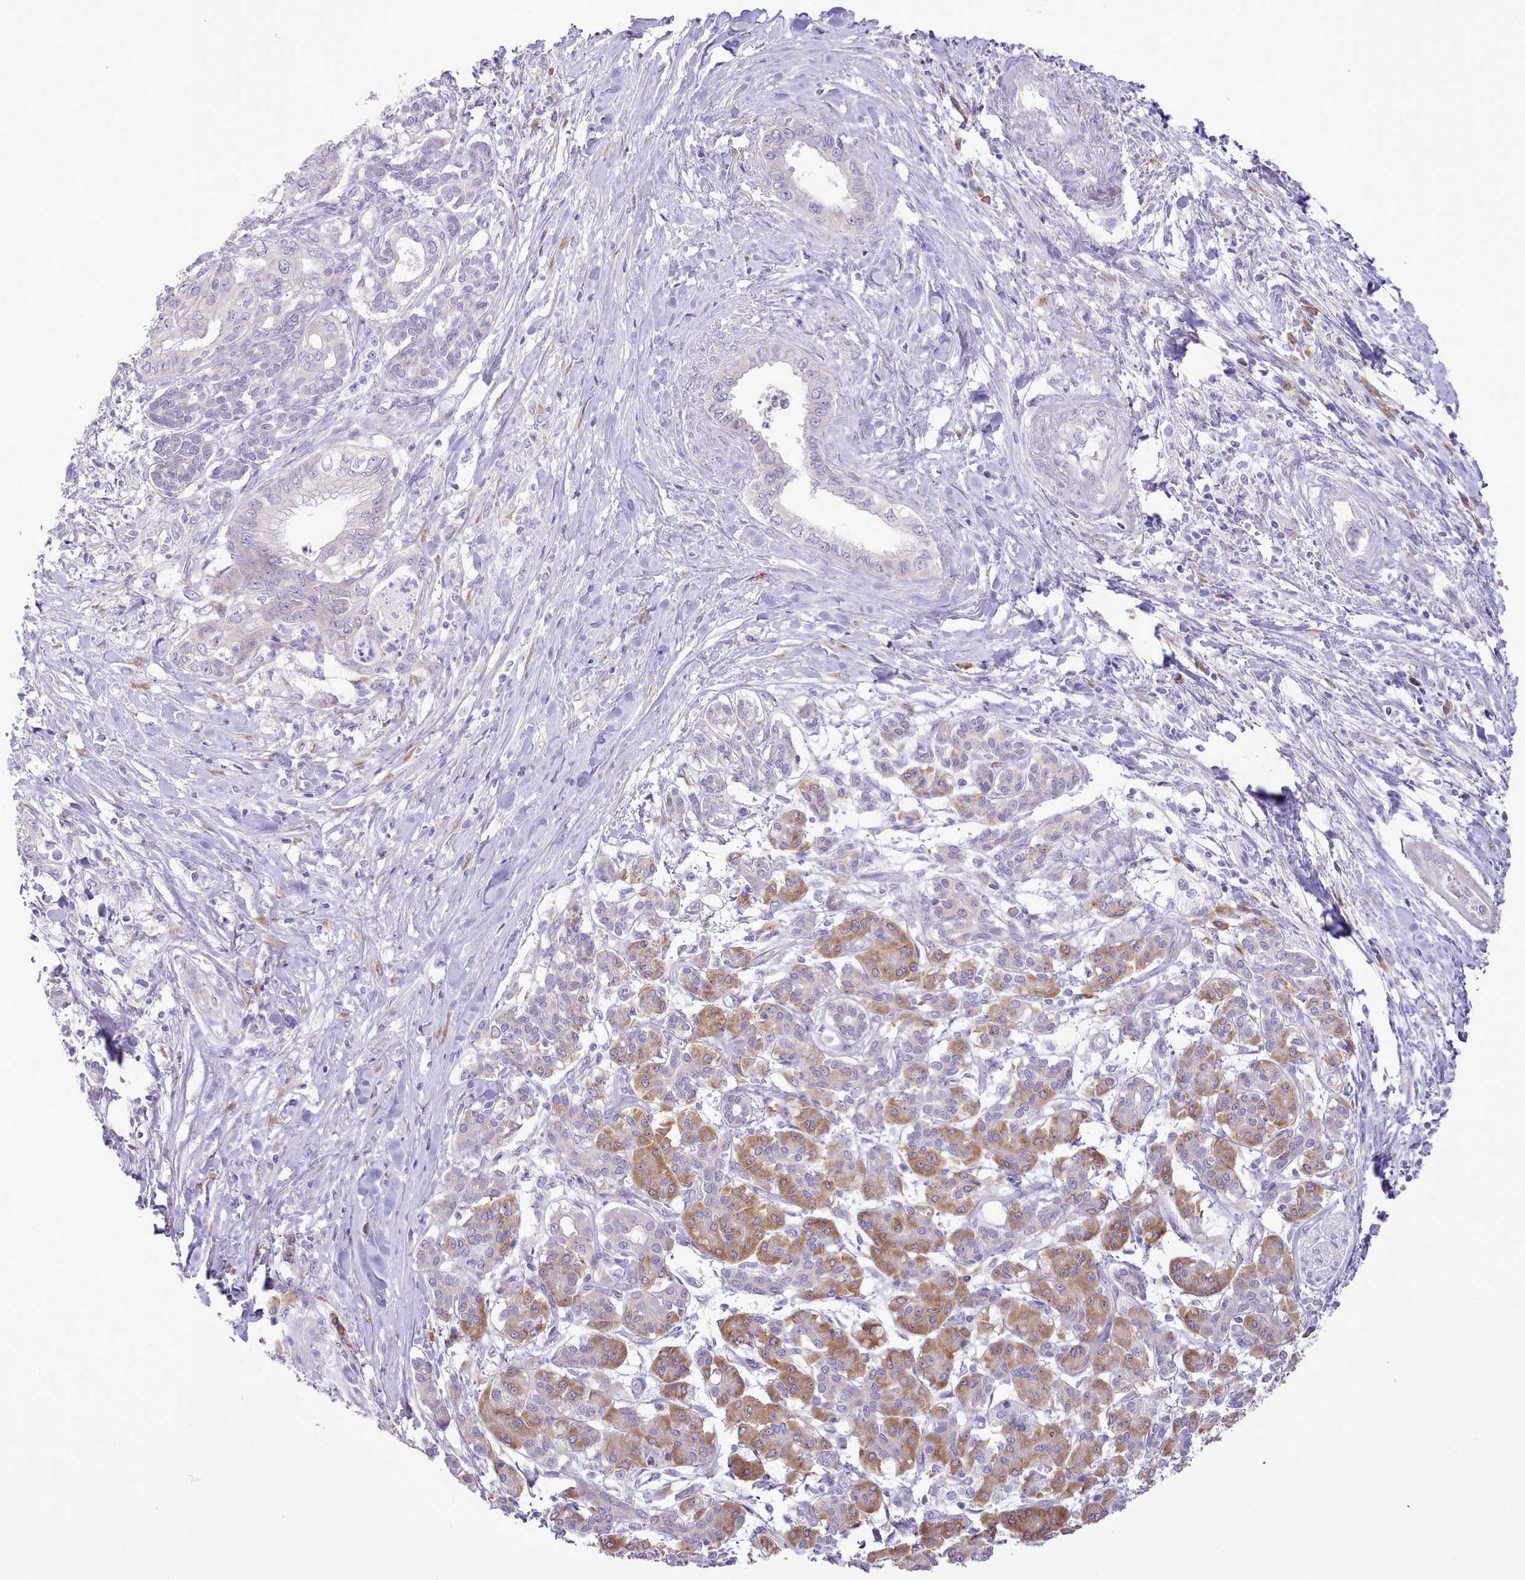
{"staining": {"intensity": "negative", "quantity": "none", "location": "none"}, "tissue": "pancreatic cancer", "cell_type": "Tumor cells", "image_type": "cancer", "snomed": [{"axis": "morphology", "description": "Adenocarcinoma, NOS"}, {"axis": "topography", "description": "Pancreas"}], "caption": "Immunohistochemistry histopathology image of human pancreatic cancer (adenocarcinoma) stained for a protein (brown), which demonstrates no staining in tumor cells. (DAB immunohistochemistry, high magnification).", "gene": "CCL1", "patient": {"sex": "male", "age": 58}}